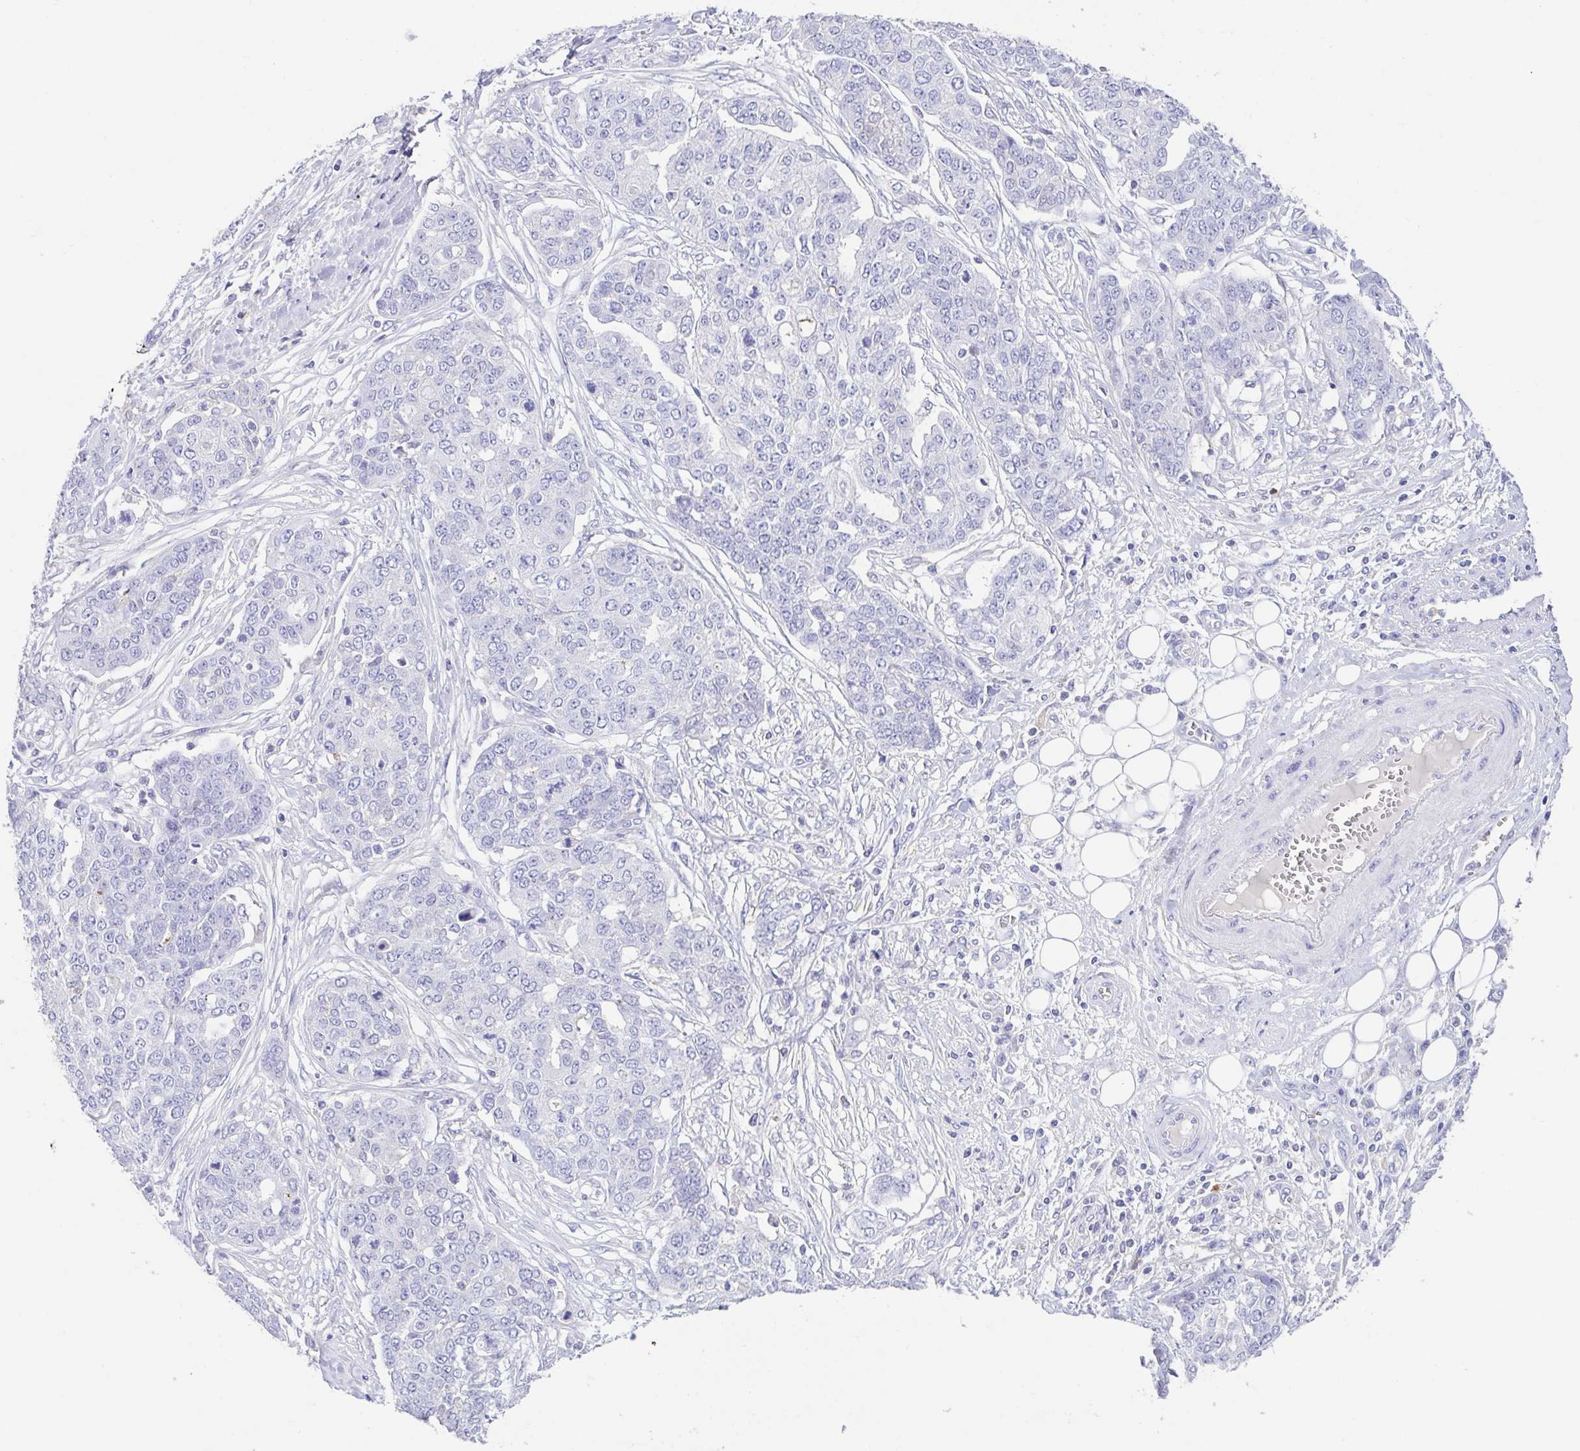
{"staining": {"intensity": "negative", "quantity": "none", "location": "none"}, "tissue": "ovarian cancer", "cell_type": "Tumor cells", "image_type": "cancer", "snomed": [{"axis": "morphology", "description": "Cystadenocarcinoma, serous, NOS"}, {"axis": "topography", "description": "Soft tissue"}, {"axis": "topography", "description": "Ovary"}], "caption": "A photomicrograph of human serous cystadenocarcinoma (ovarian) is negative for staining in tumor cells.", "gene": "ARPP21", "patient": {"sex": "female", "age": 57}}